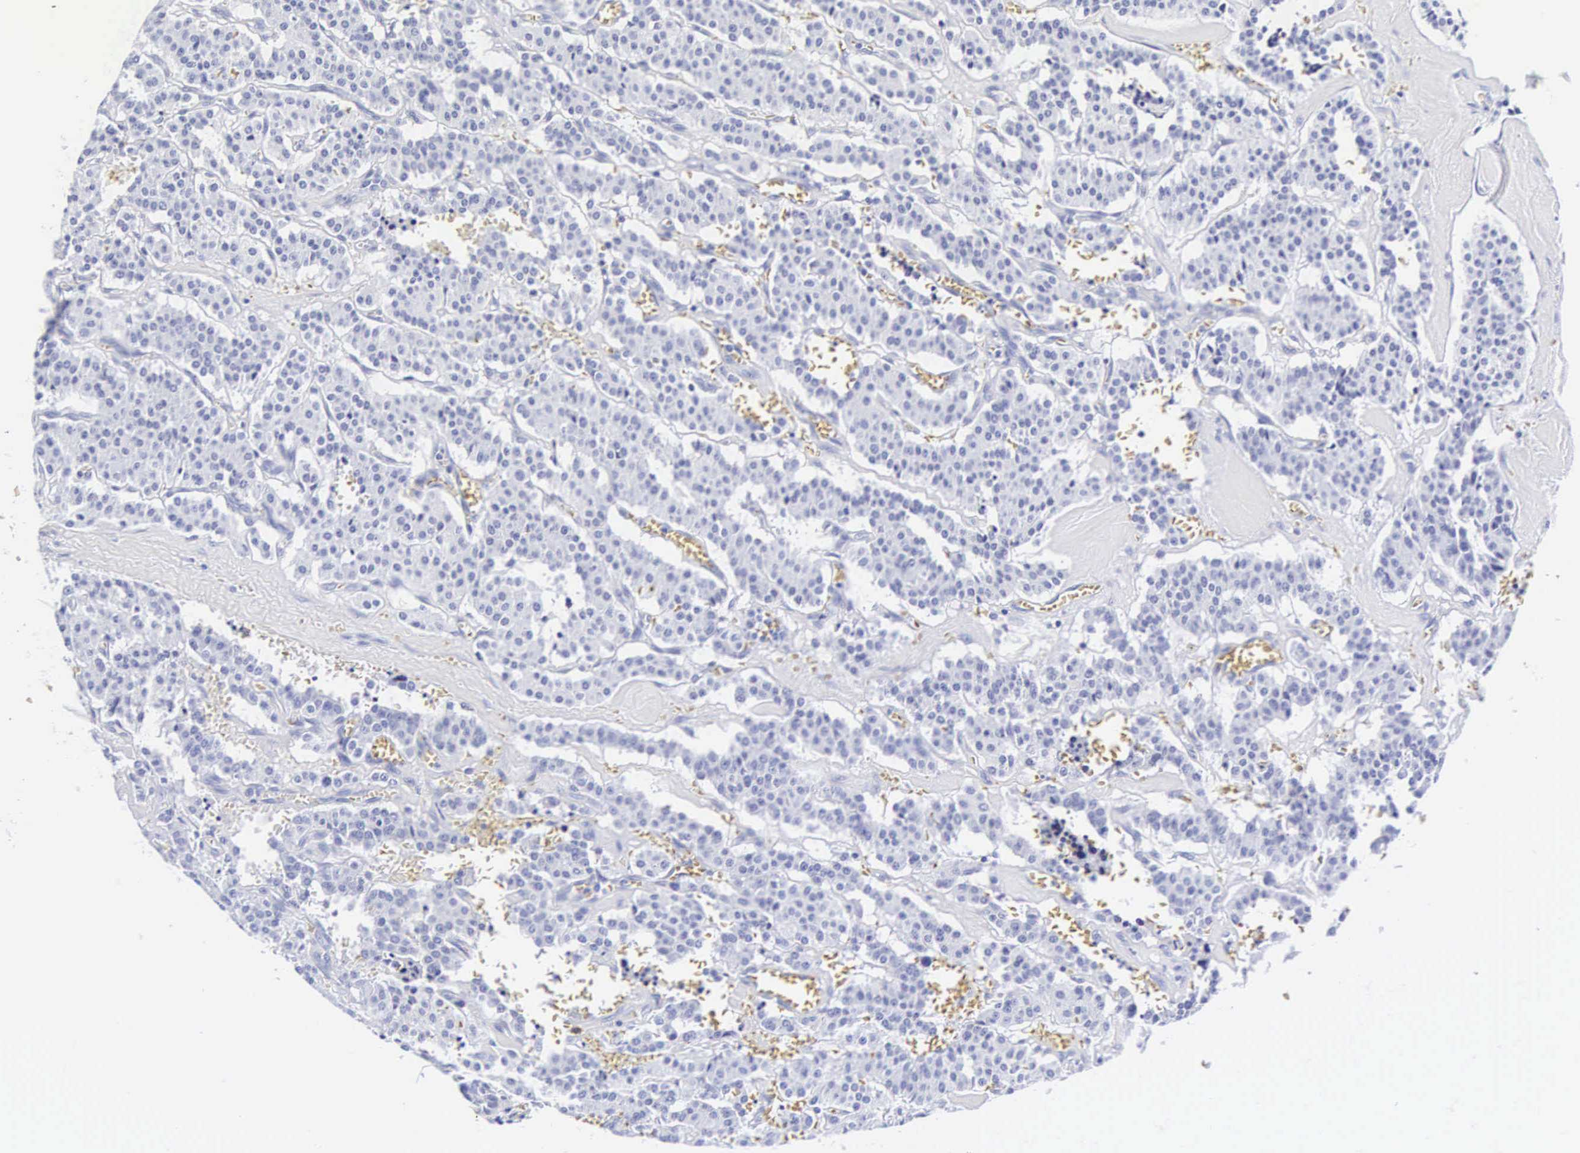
{"staining": {"intensity": "negative", "quantity": "none", "location": "none"}, "tissue": "carcinoid", "cell_type": "Tumor cells", "image_type": "cancer", "snomed": [{"axis": "morphology", "description": "Carcinoid, malignant, NOS"}, {"axis": "topography", "description": "Bronchus"}], "caption": "Tumor cells show no significant protein positivity in carcinoid.", "gene": "INS", "patient": {"sex": "male", "age": 55}}